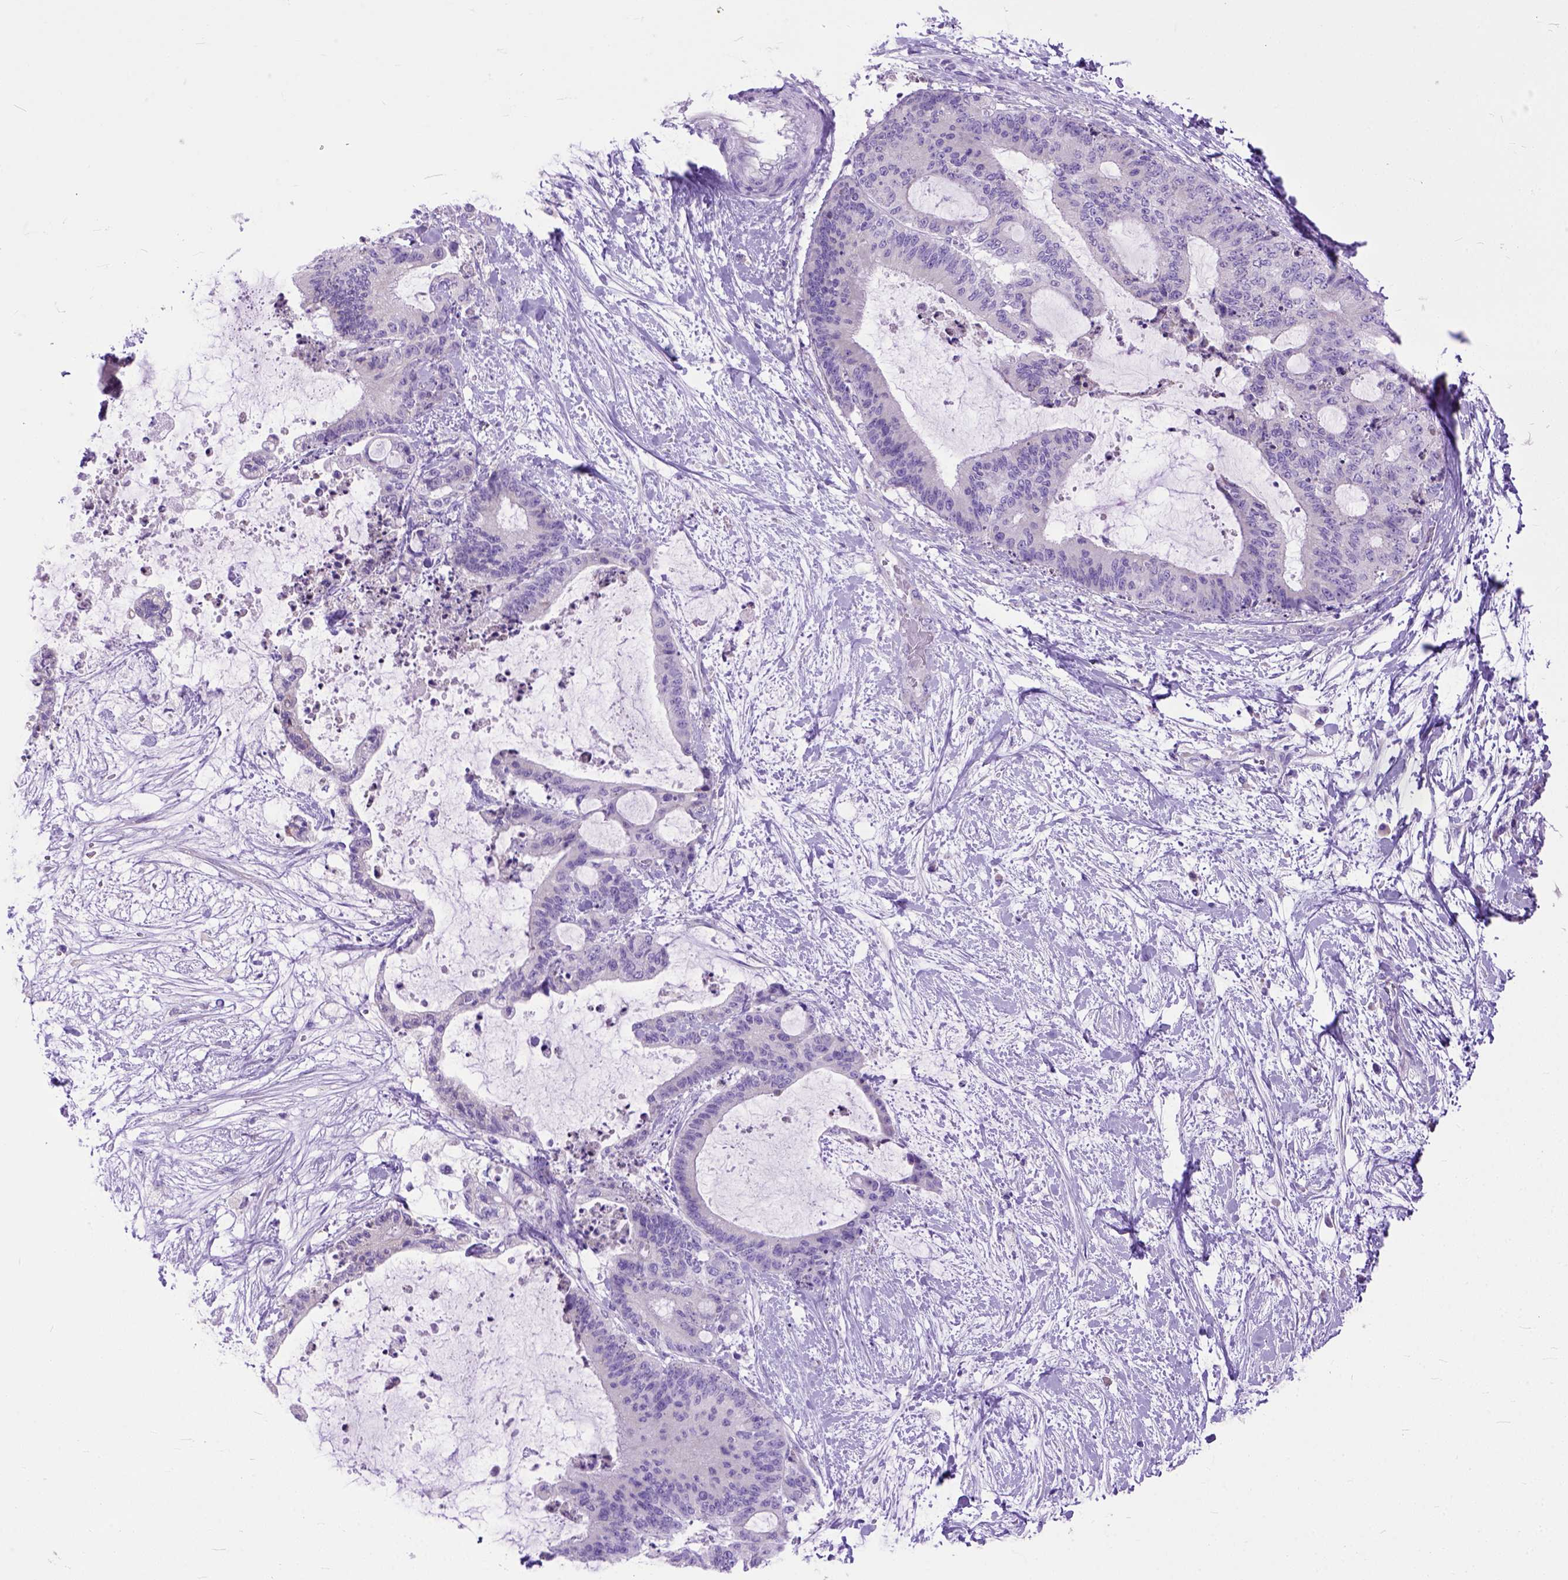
{"staining": {"intensity": "negative", "quantity": "none", "location": "none"}, "tissue": "liver cancer", "cell_type": "Tumor cells", "image_type": "cancer", "snomed": [{"axis": "morphology", "description": "Cholangiocarcinoma"}, {"axis": "topography", "description": "Liver"}], "caption": "Tumor cells are negative for brown protein staining in liver cancer (cholangiocarcinoma).", "gene": "ODAD3", "patient": {"sex": "female", "age": 73}}